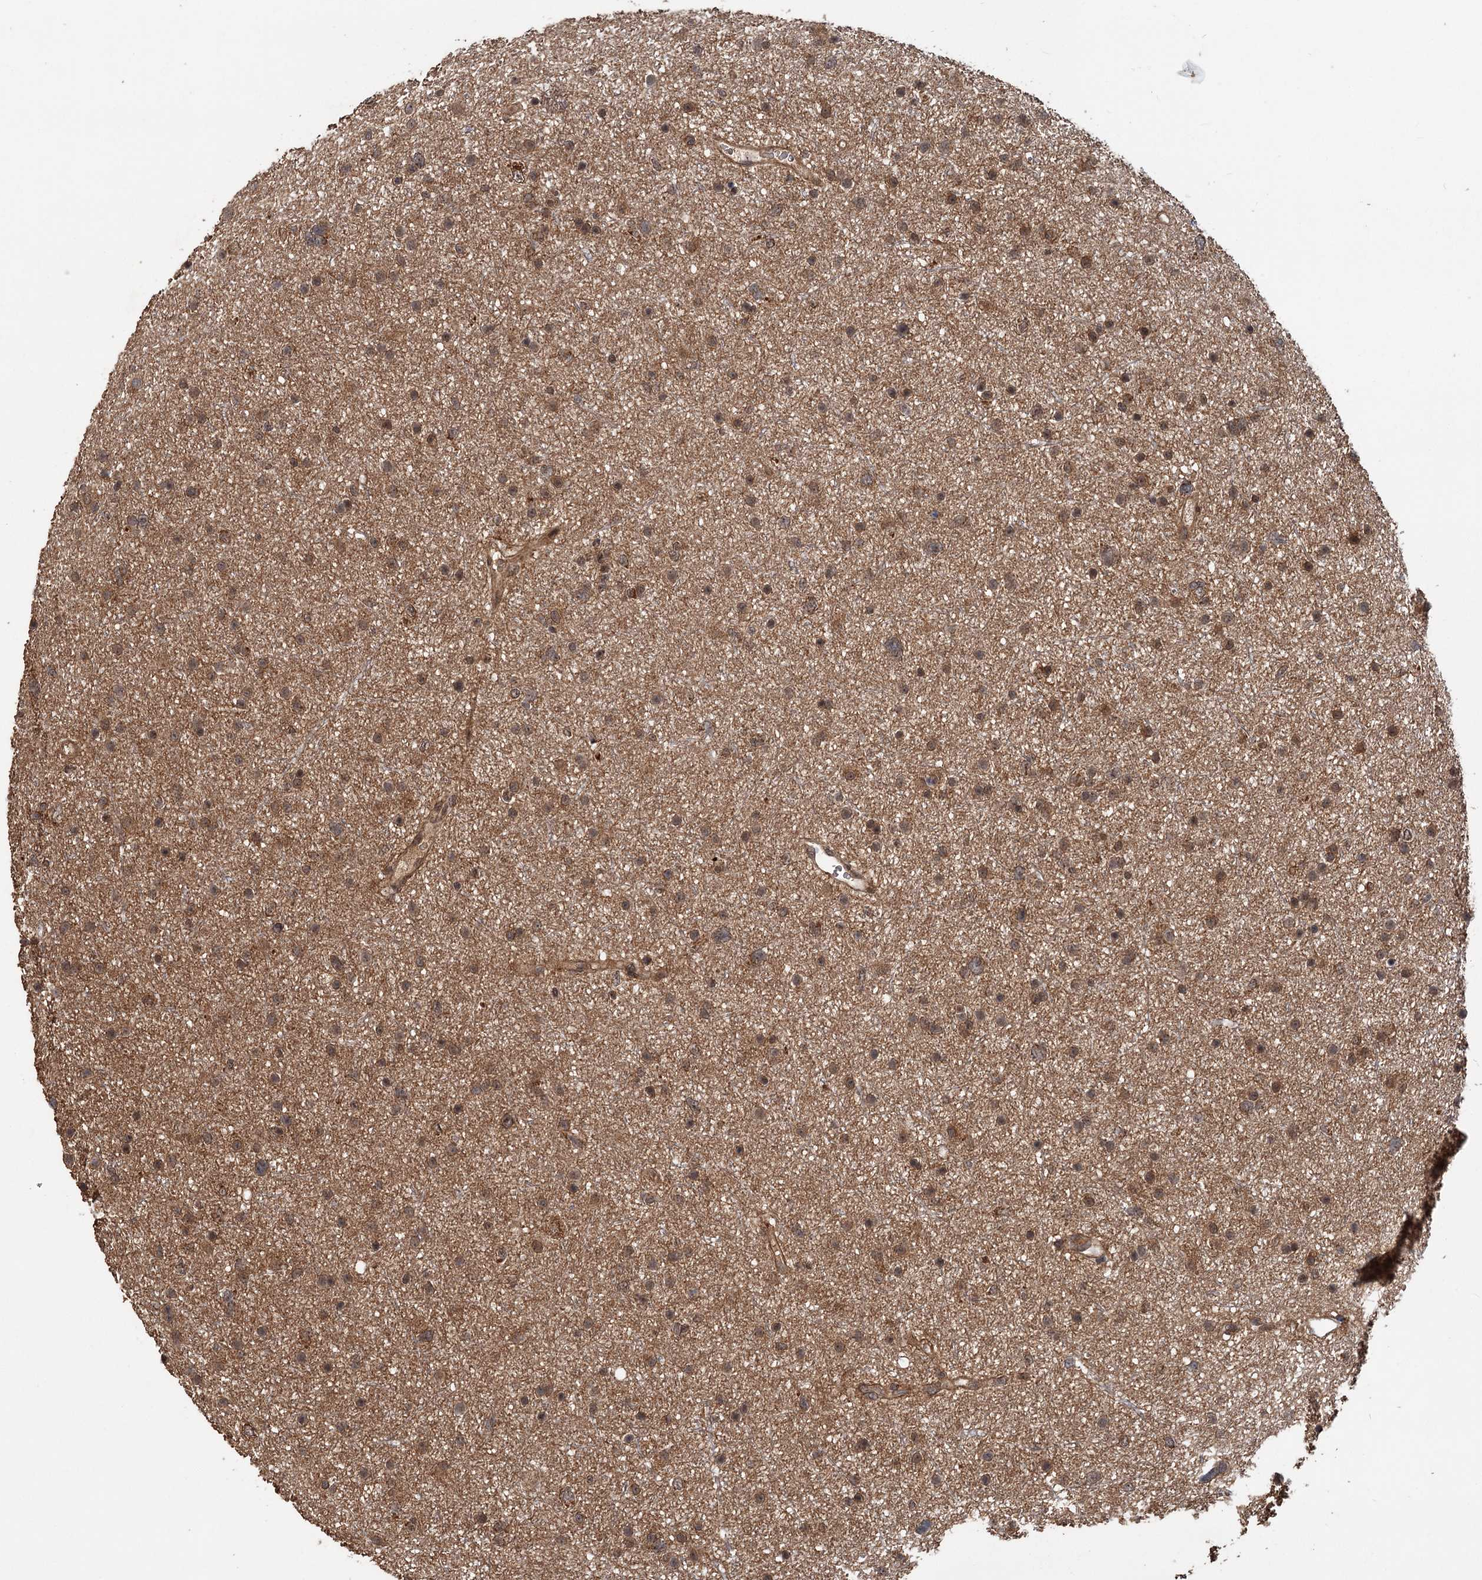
{"staining": {"intensity": "moderate", "quantity": ">75%", "location": "cytoplasmic/membranous"}, "tissue": "glioma", "cell_type": "Tumor cells", "image_type": "cancer", "snomed": [{"axis": "morphology", "description": "Glioma, malignant, Low grade"}, {"axis": "topography", "description": "Cerebral cortex"}], "caption": "High-magnification brightfield microscopy of malignant glioma (low-grade) stained with DAB (brown) and counterstained with hematoxylin (blue). tumor cells exhibit moderate cytoplasmic/membranous expression is appreciated in about>75% of cells.", "gene": "KANSL2", "patient": {"sex": "female", "age": 39}}